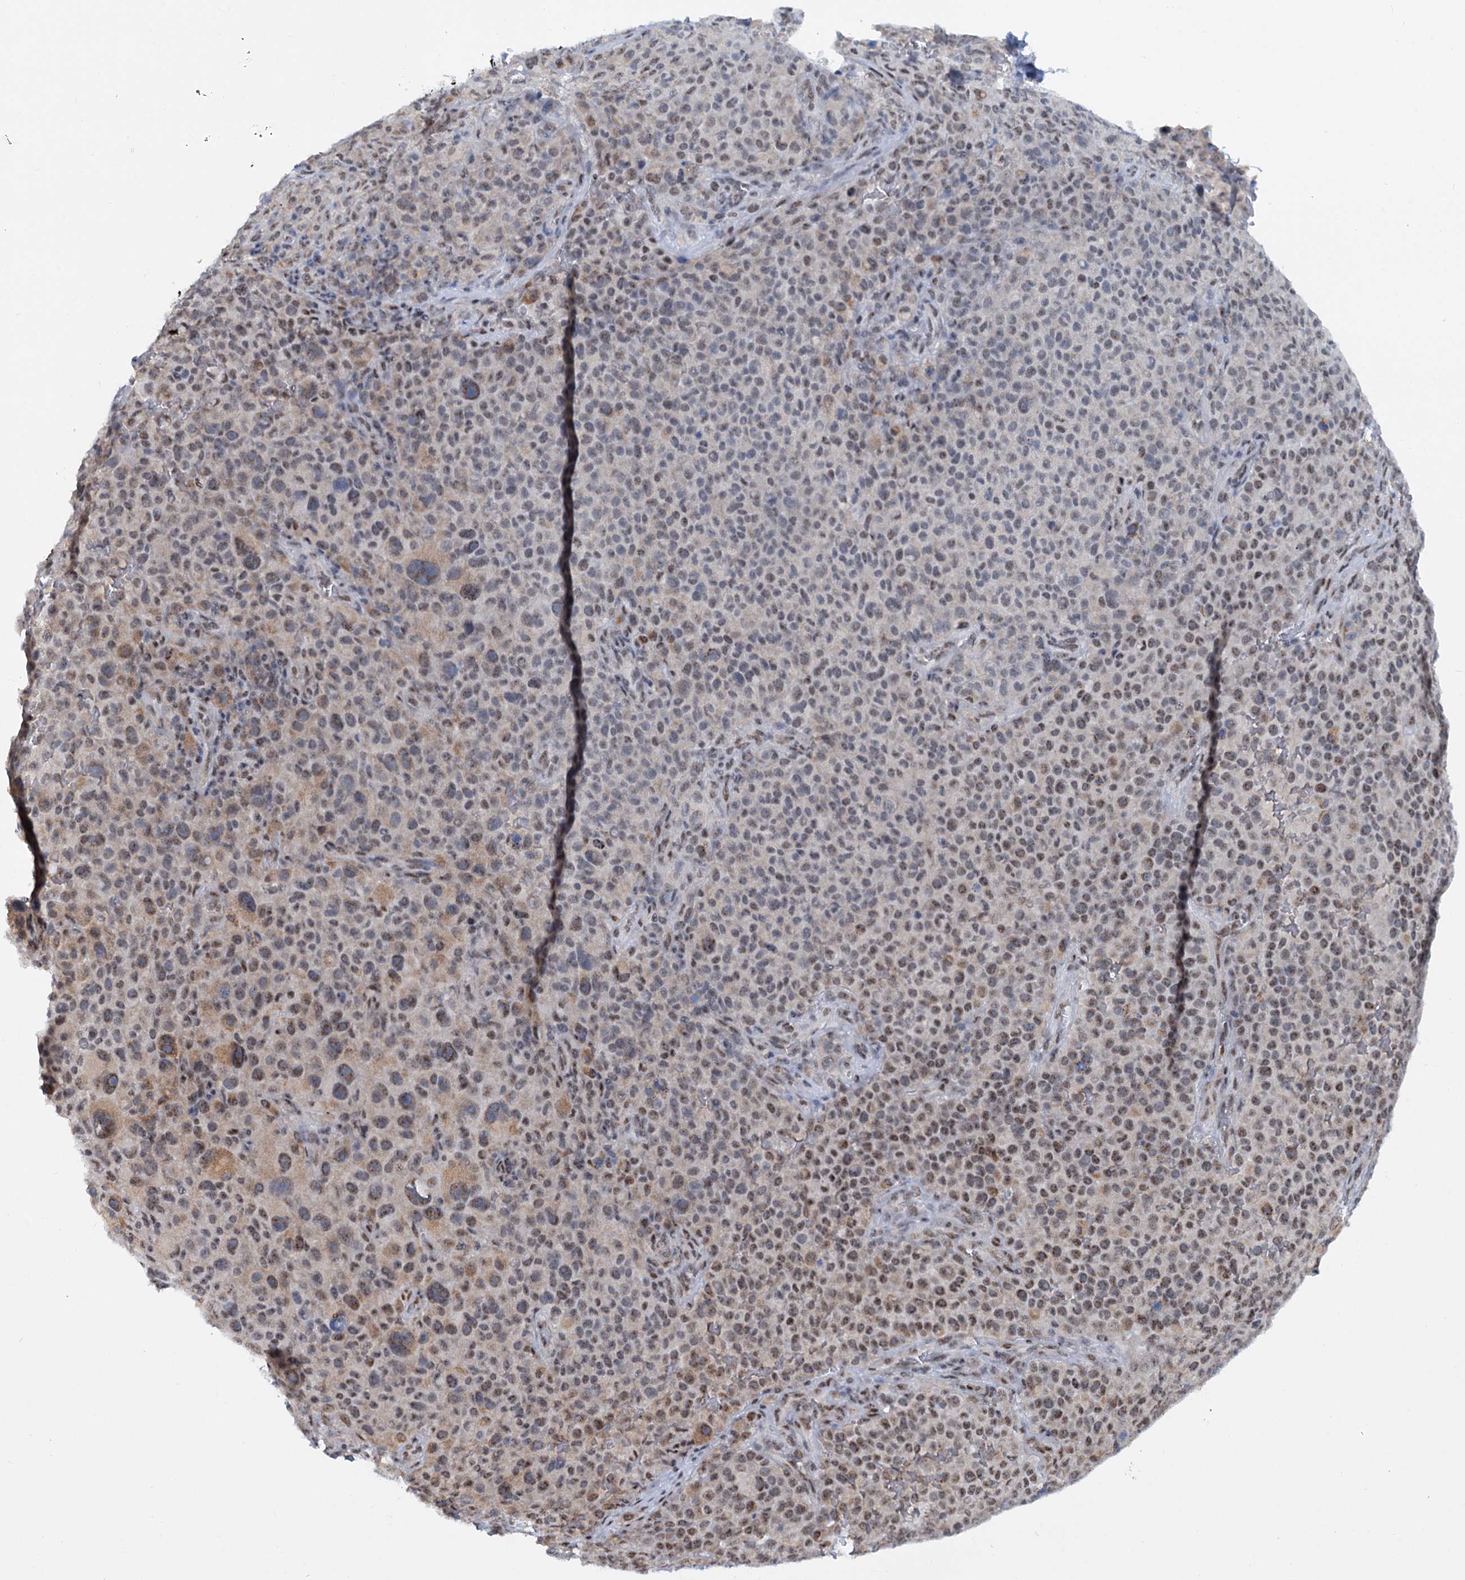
{"staining": {"intensity": "moderate", "quantity": ">75%", "location": "nuclear"}, "tissue": "melanoma", "cell_type": "Tumor cells", "image_type": "cancer", "snomed": [{"axis": "morphology", "description": "Malignant melanoma, NOS"}, {"axis": "topography", "description": "Skin"}], "caption": "The micrograph reveals immunohistochemical staining of malignant melanoma. There is moderate nuclear staining is appreciated in approximately >75% of tumor cells.", "gene": "SREK1", "patient": {"sex": "female", "age": 82}}